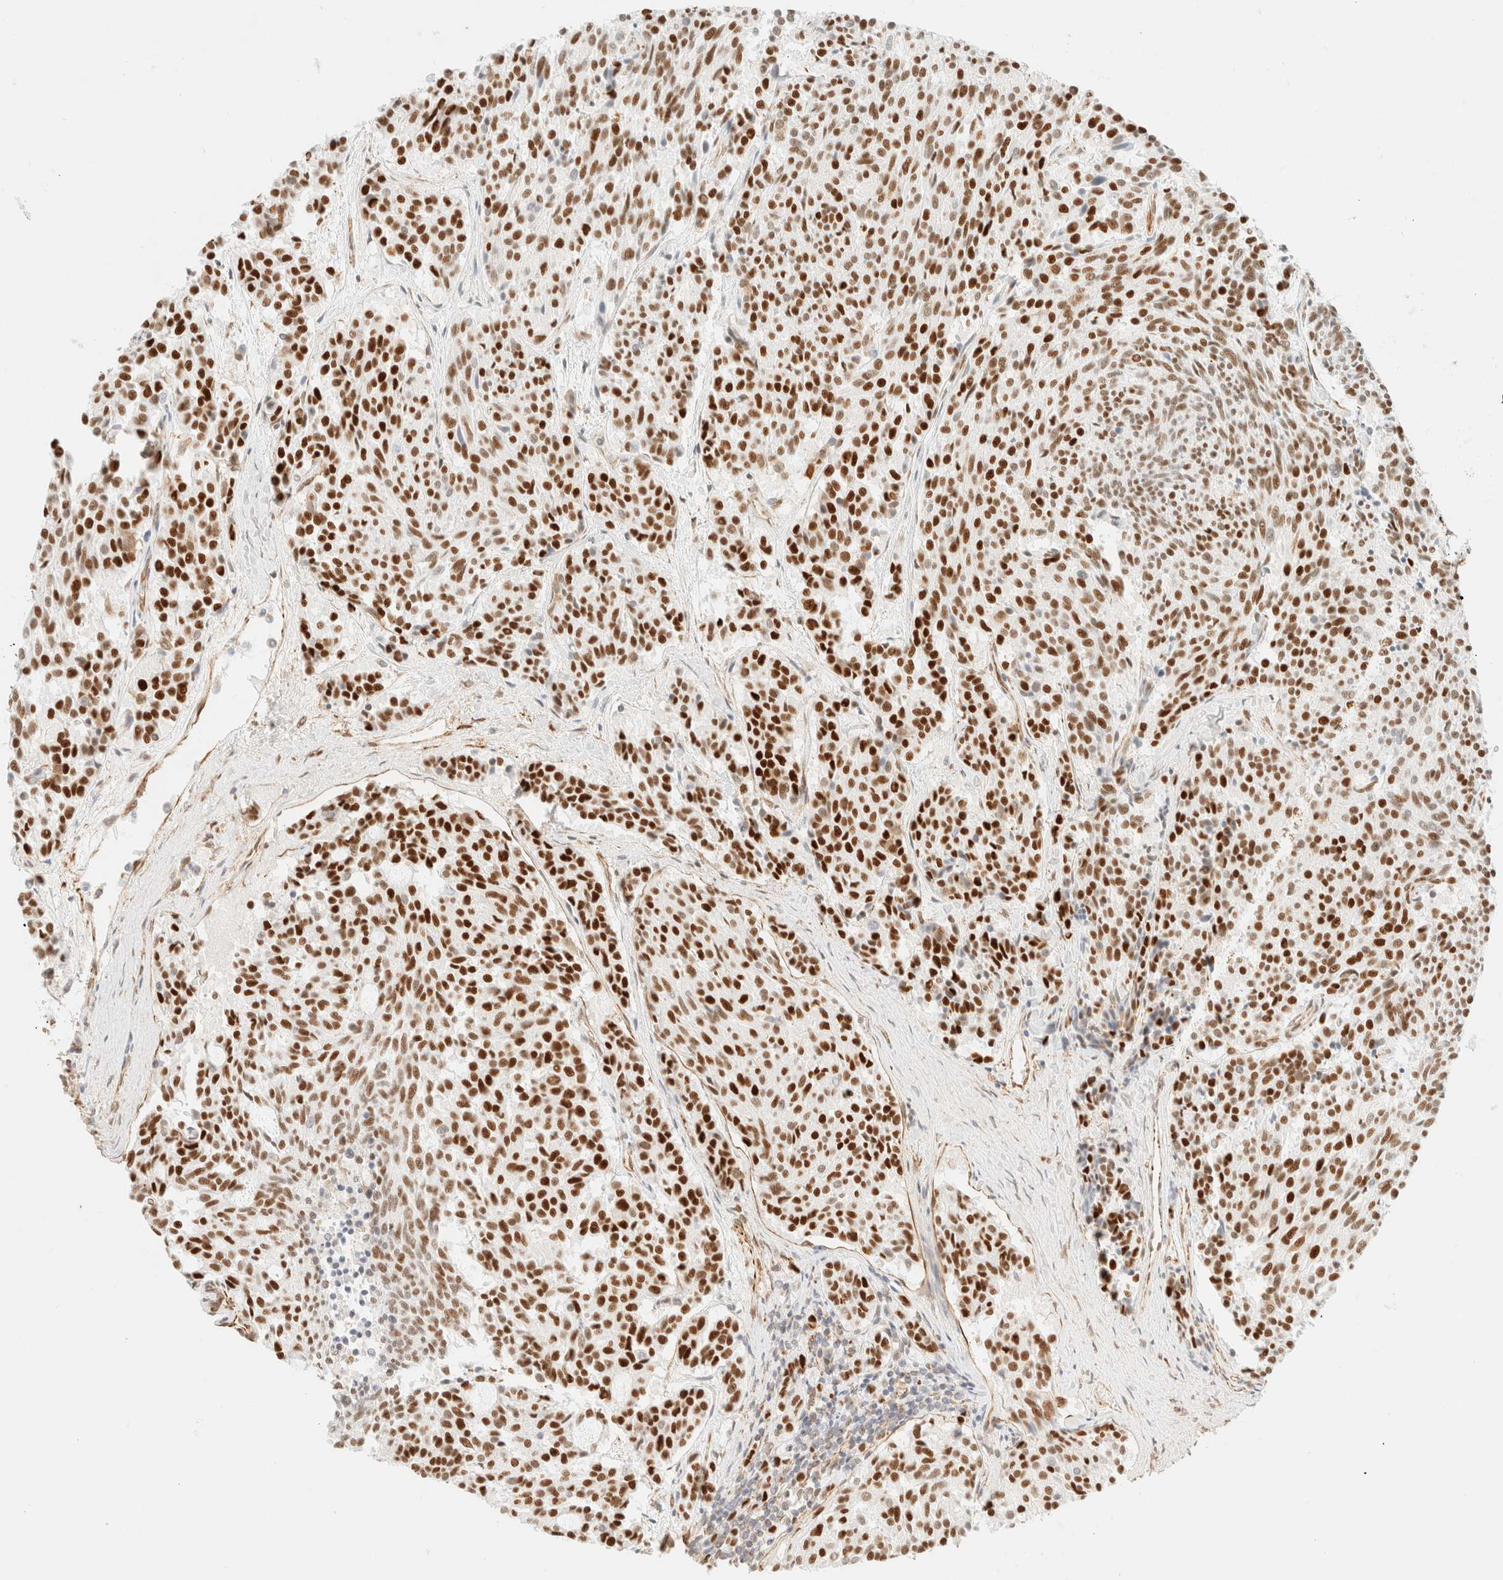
{"staining": {"intensity": "strong", "quantity": ">75%", "location": "nuclear"}, "tissue": "carcinoid", "cell_type": "Tumor cells", "image_type": "cancer", "snomed": [{"axis": "morphology", "description": "Carcinoid, malignant, NOS"}, {"axis": "topography", "description": "Pancreas"}], "caption": "Immunohistochemical staining of malignant carcinoid exhibits high levels of strong nuclear protein positivity in approximately >75% of tumor cells.", "gene": "ZSCAN18", "patient": {"sex": "female", "age": 54}}